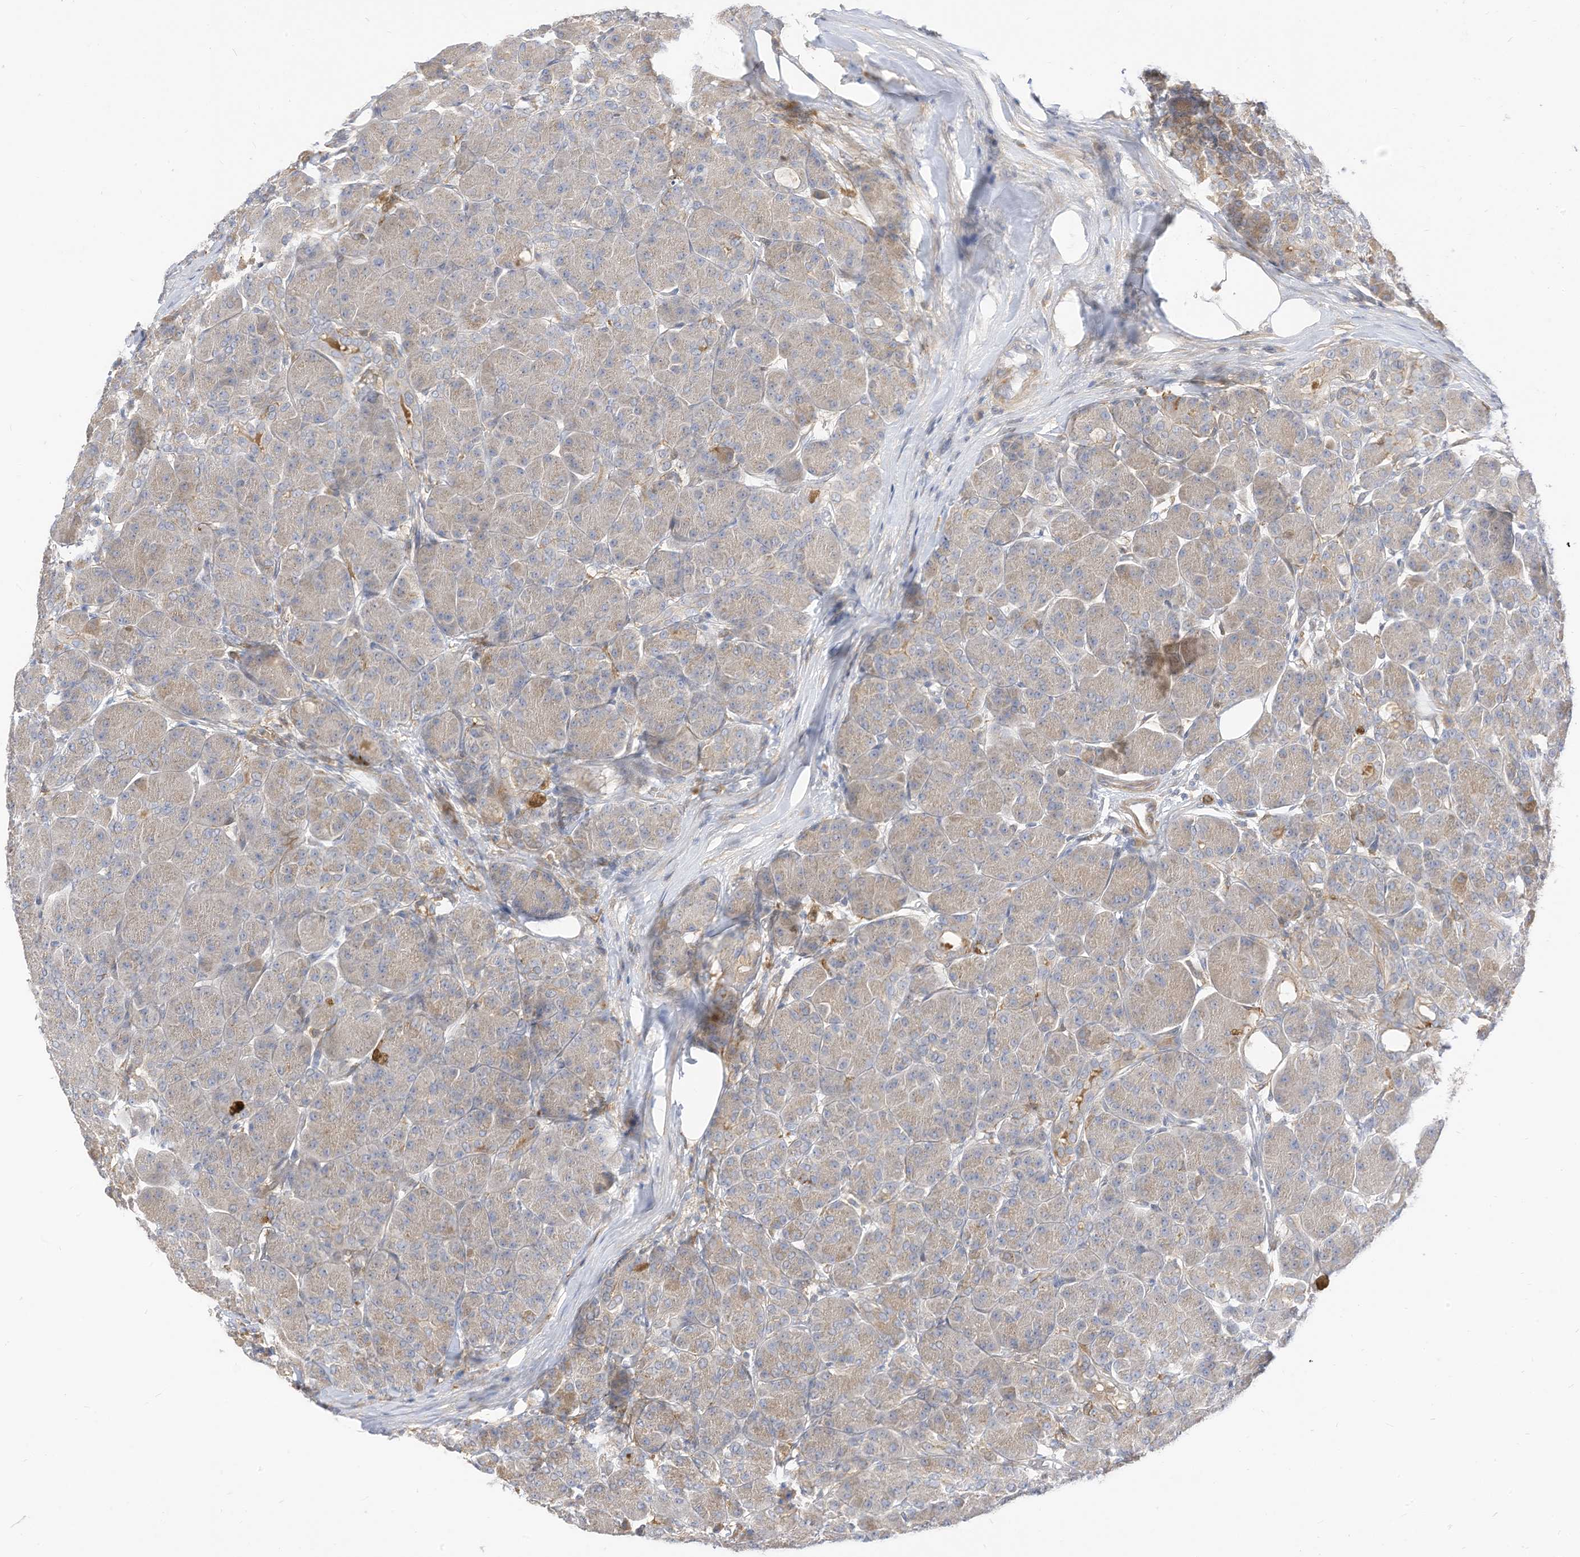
{"staining": {"intensity": "weak", "quantity": "25%-75%", "location": "cytoplasmic/membranous"}, "tissue": "pancreas", "cell_type": "Exocrine glandular cells", "image_type": "normal", "snomed": [{"axis": "morphology", "description": "Normal tissue, NOS"}, {"axis": "topography", "description": "Pancreas"}], "caption": "Immunohistochemical staining of unremarkable pancreas shows 25%-75% levels of weak cytoplasmic/membranous protein positivity in about 25%-75% of exocrine glandular cells.", "gene": "ATP13A1", "patient": {"sex": "male", "age": 63}}